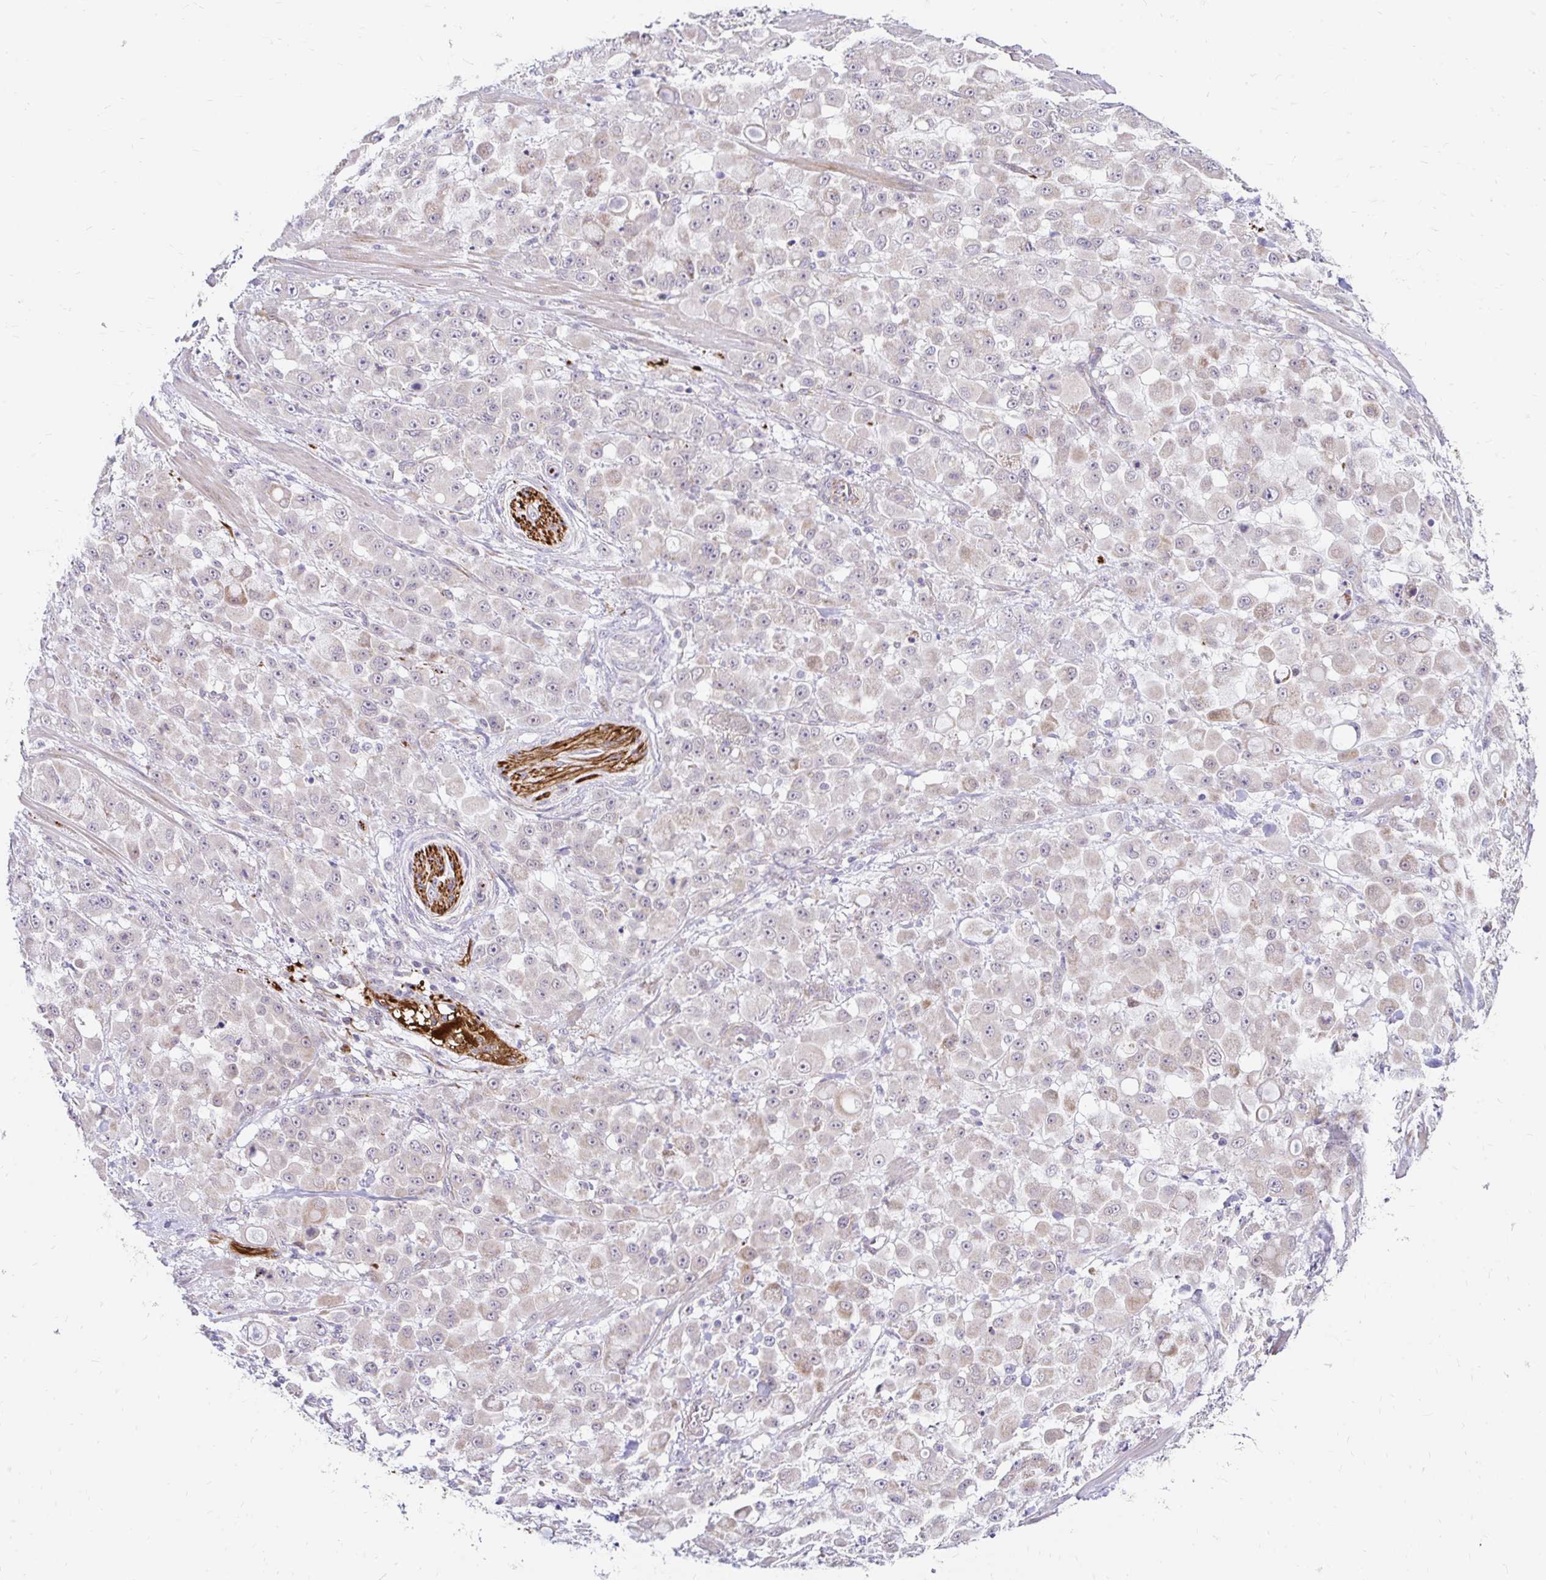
{"staining": {"intensity": "negative", "quantity": "none", "location": "none"}, "tissue": "stomach cancer", "cell_type": "Tumor cells", "image_type": "cancer", "snomed": [{"axis": "morphology", "description": "Adenocarcinoma, NOS"}, {"axis": "topography", "description": "Stomach"}], "caption": "A high-resolution photomicrograph shows IHC staining of adenocarcinoma (stomach), which demonstrates no significant positivity in tumor cells.", "gene": "GUCY1A1", "patient": {"sex": "female", "age": 76}}